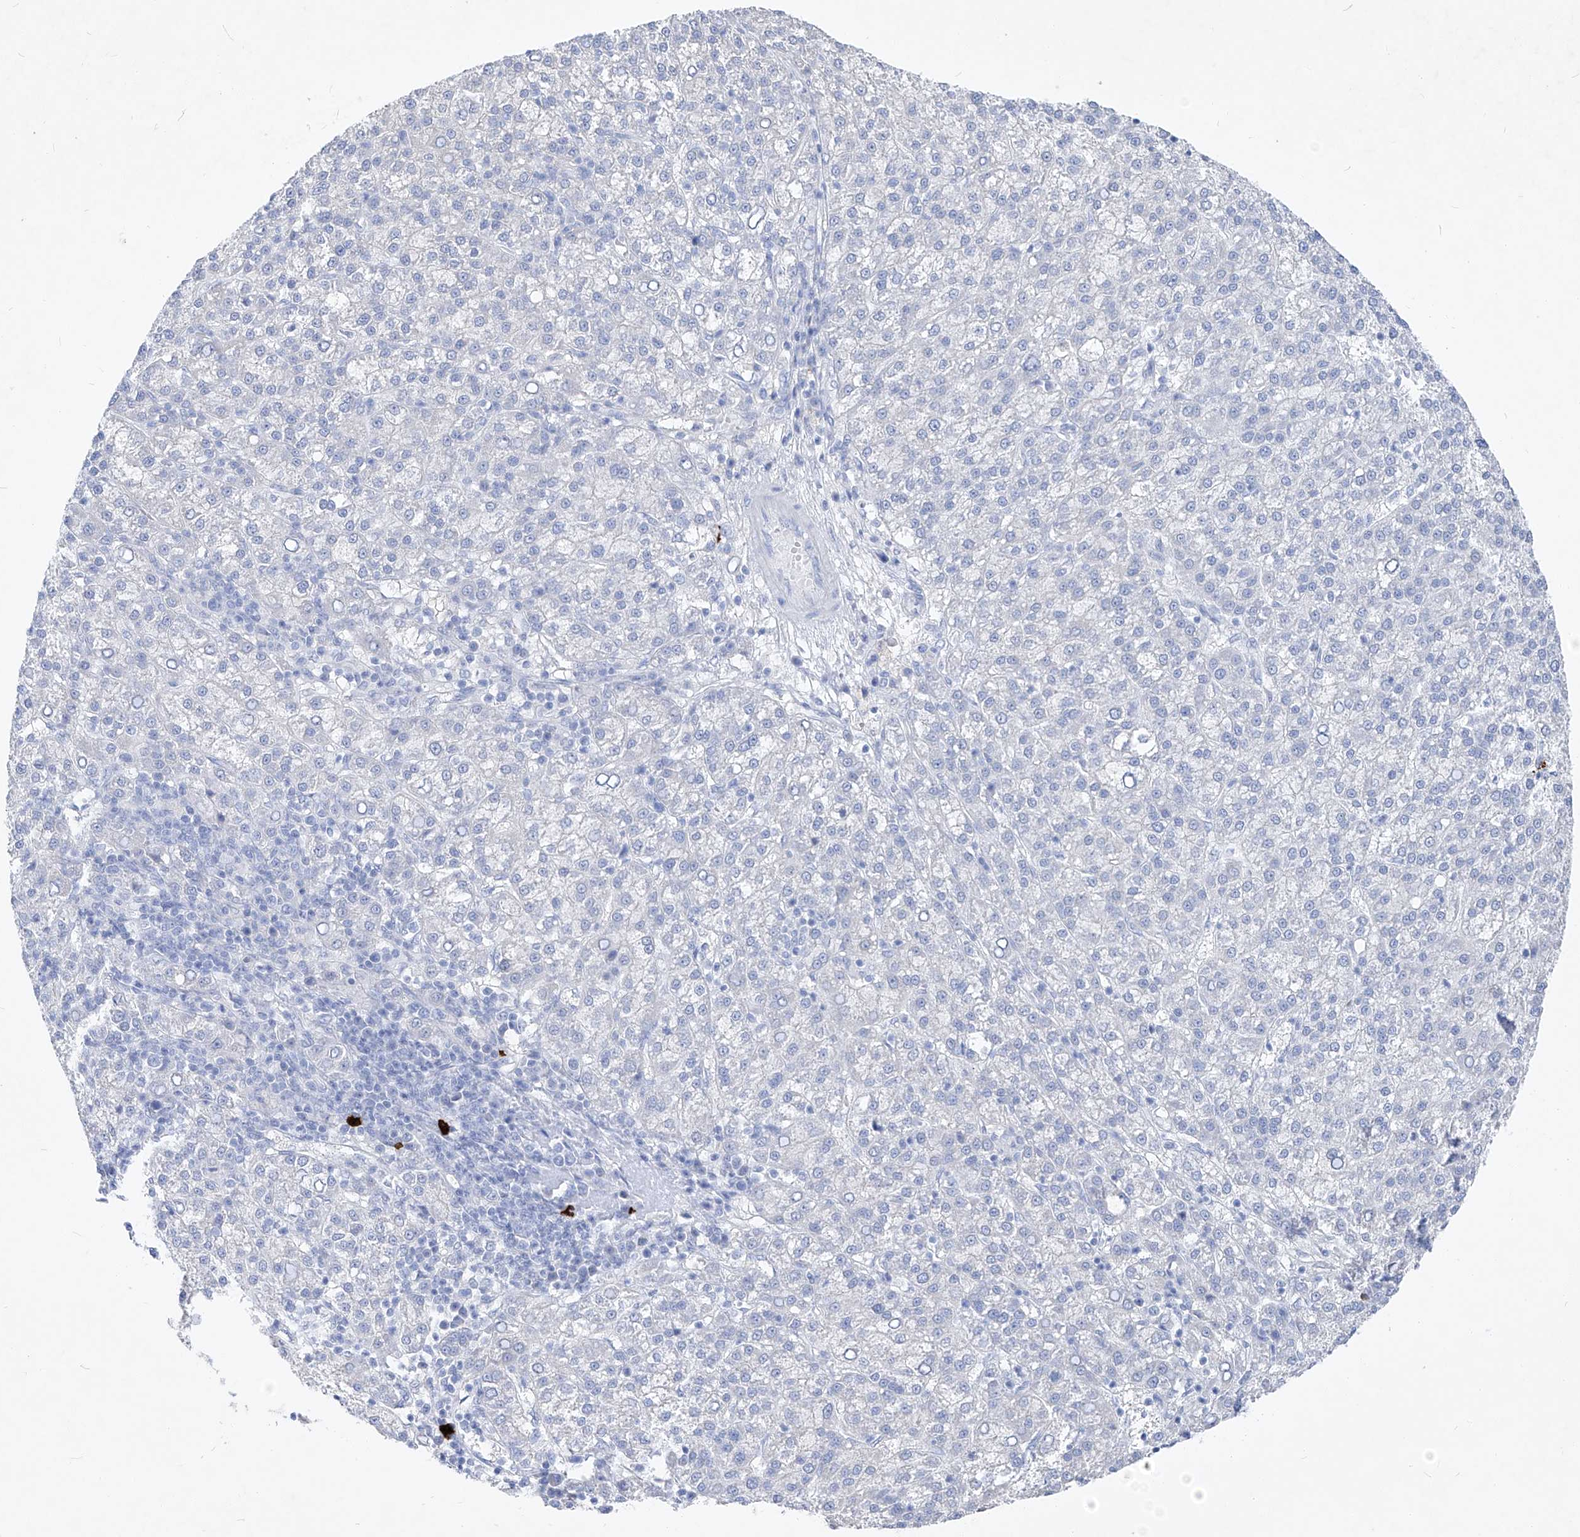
{"staining": {"intensity": "negative", "quantity": "none", "location": "none"}, "tissue": "liver cancer", "cell_type": "Tumor cells", "image_type": "cancer", "snomed": [{"axis": "morphology", "description": "Carcinoma, Hepatocellular, NOS"}, {"axis": "topography", "description": "Liver"}], "caption": "Micrograph shows no significant protein staining in tumor cells of liver cancer.", "gene": "FRS3", "patient": {"sex": "female", "age": 58}}